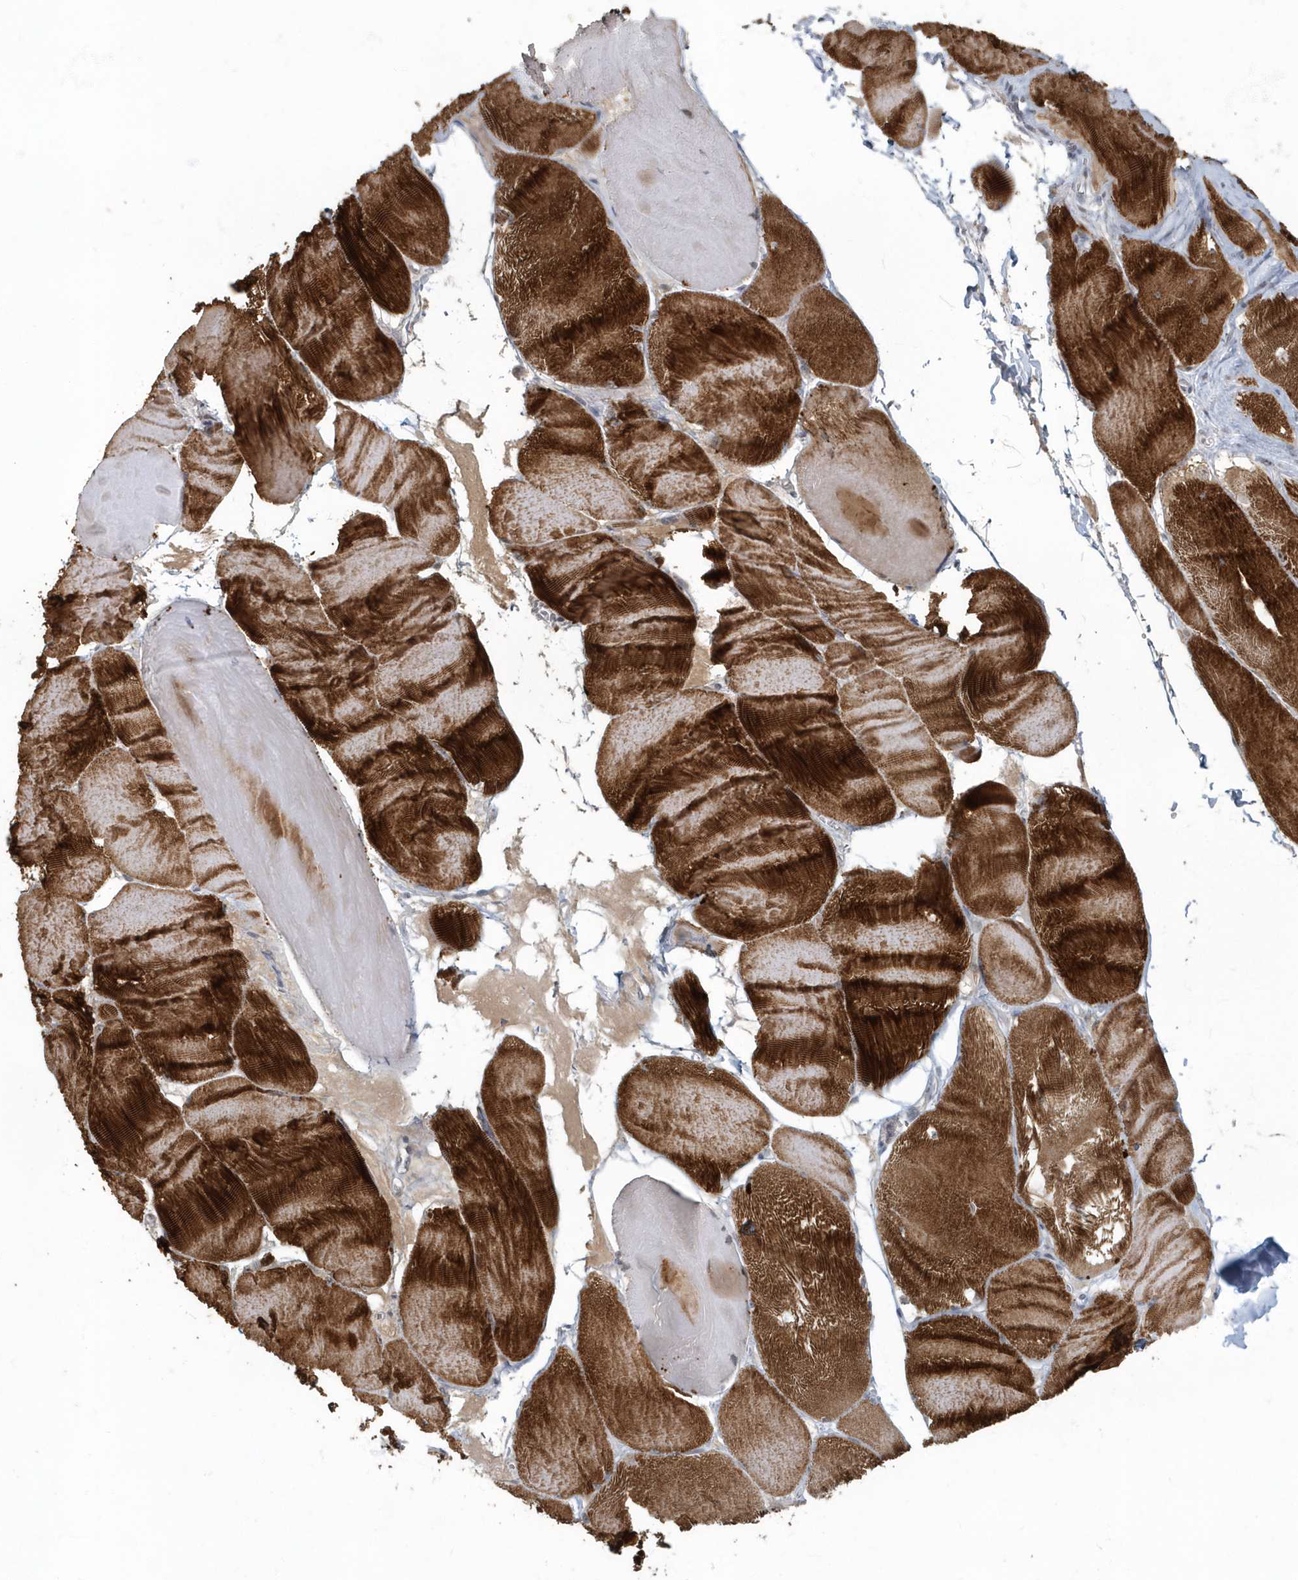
{"staining": {"intensity": "strong", "quantity": ">75%", "location": "cytoplasmic/membranous"}, "tissue": "skeletal muscle", "cell_type": "Myocytes", "image_type": "normal", "snomed": [{"axis": "morphology", "description": "Normal tissue, NOS"}, {"axis": "morphology", "description": "Basal cell carcinoma"}, {"axis": "topography", "description": "Skeletal muscle"}], "caption": "Protein staining of unremarkable skeletal muscle reveals strong cytoplasmic/membranous expression in about >75% of myocytes.", "gene": "MYOT", "patient": {"sex": "female", "age": 64}}